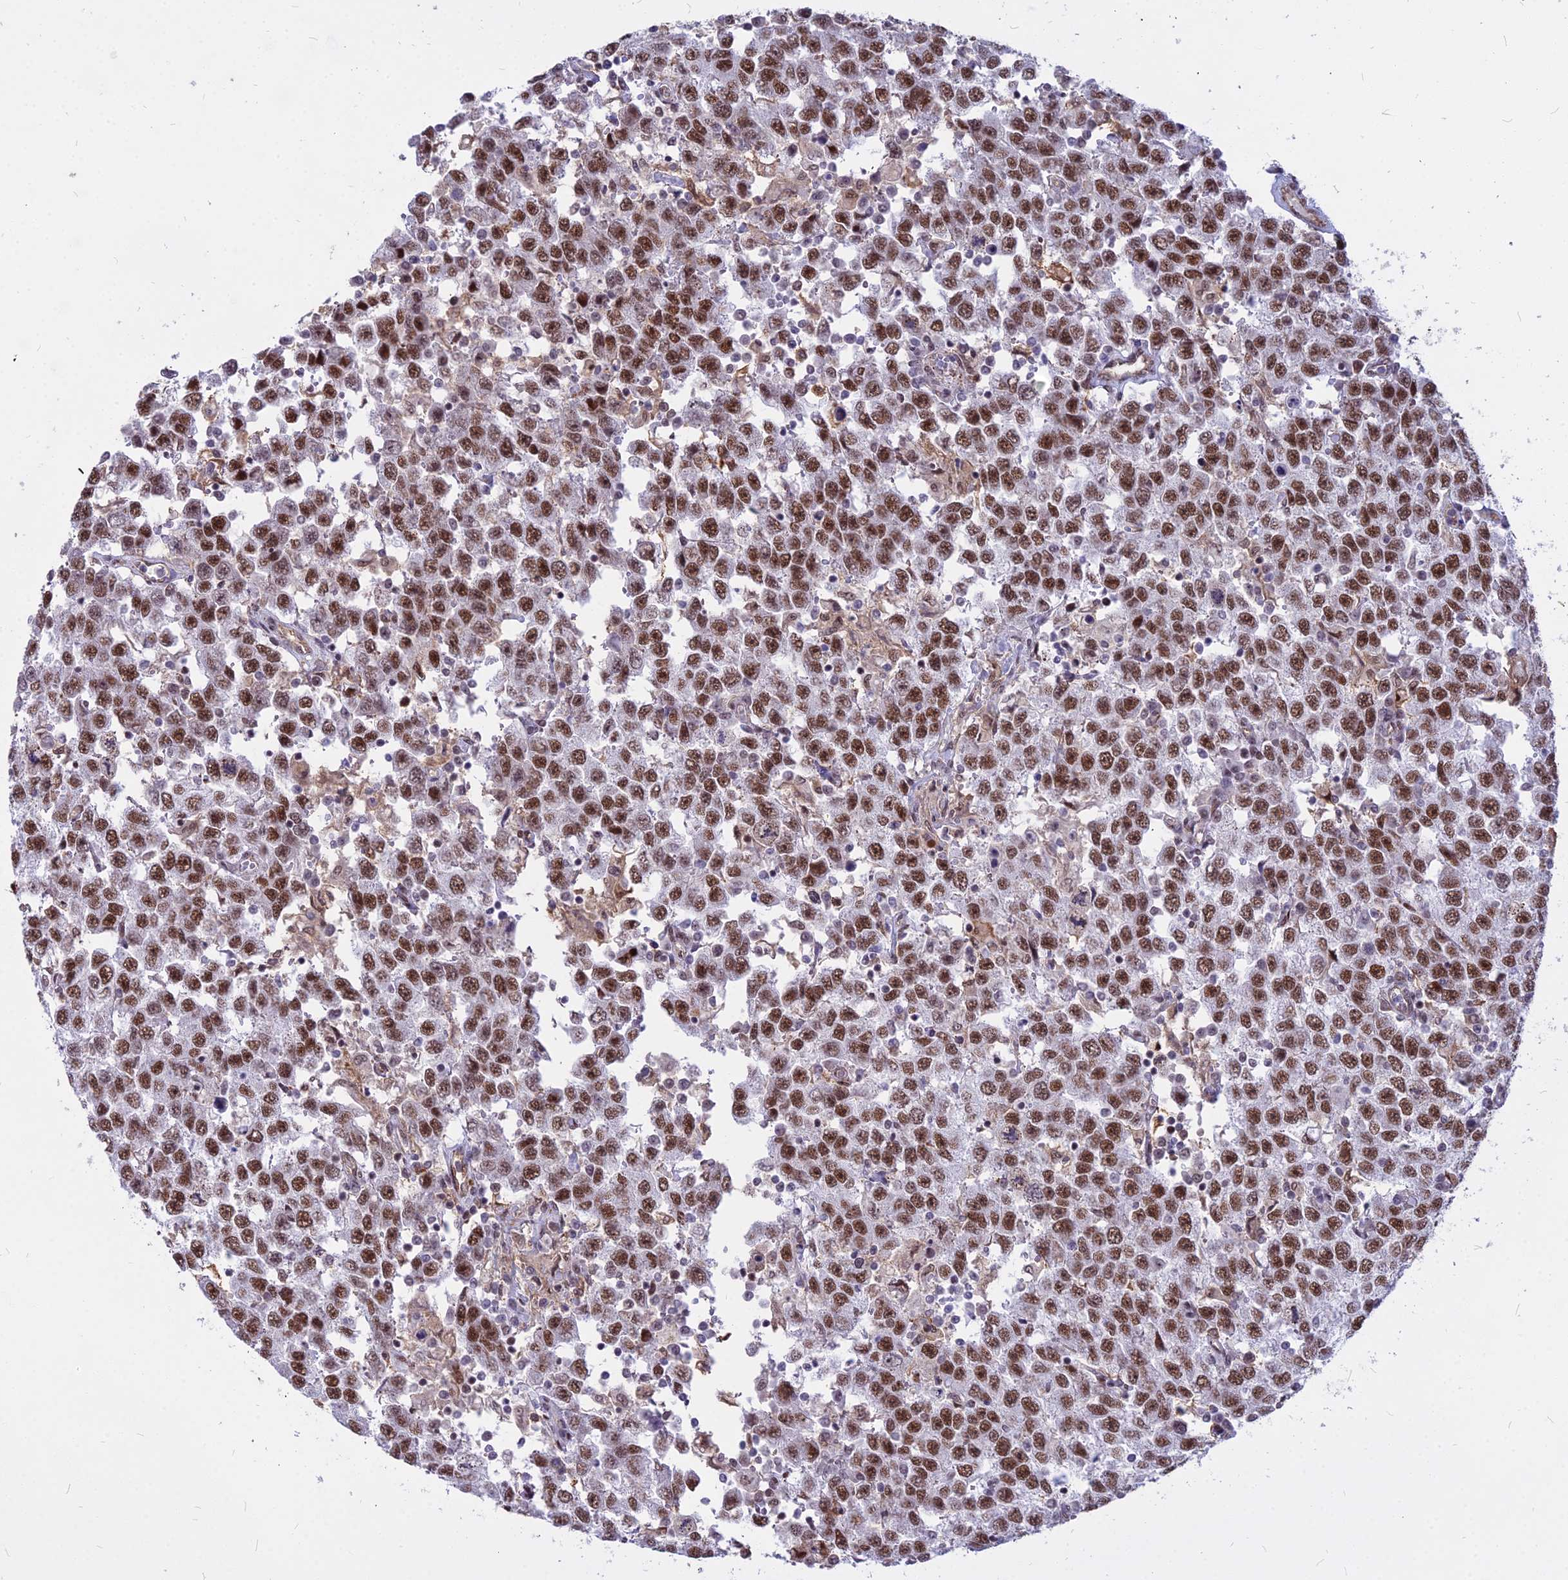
{"staining": {"intensity": "strong", "quantity": ">75%", "location": "nuclear"}, "tissue": "testis cancer", "cell_type": "Tumor cells", "image_type": "cancer", "snomed": [{"axis": "morphology", "description": "Seminoma, NOS"}, {"axis": "topography", "description": "Testis"}], "caption": "An image showing strong nuclear expression in about >75% of tumor cells in testis cancer (seminoma), as visualized by brown immunohistochemical staining.", "gene": "ALG10", "patient": {"sex": "male", "age": 41}}